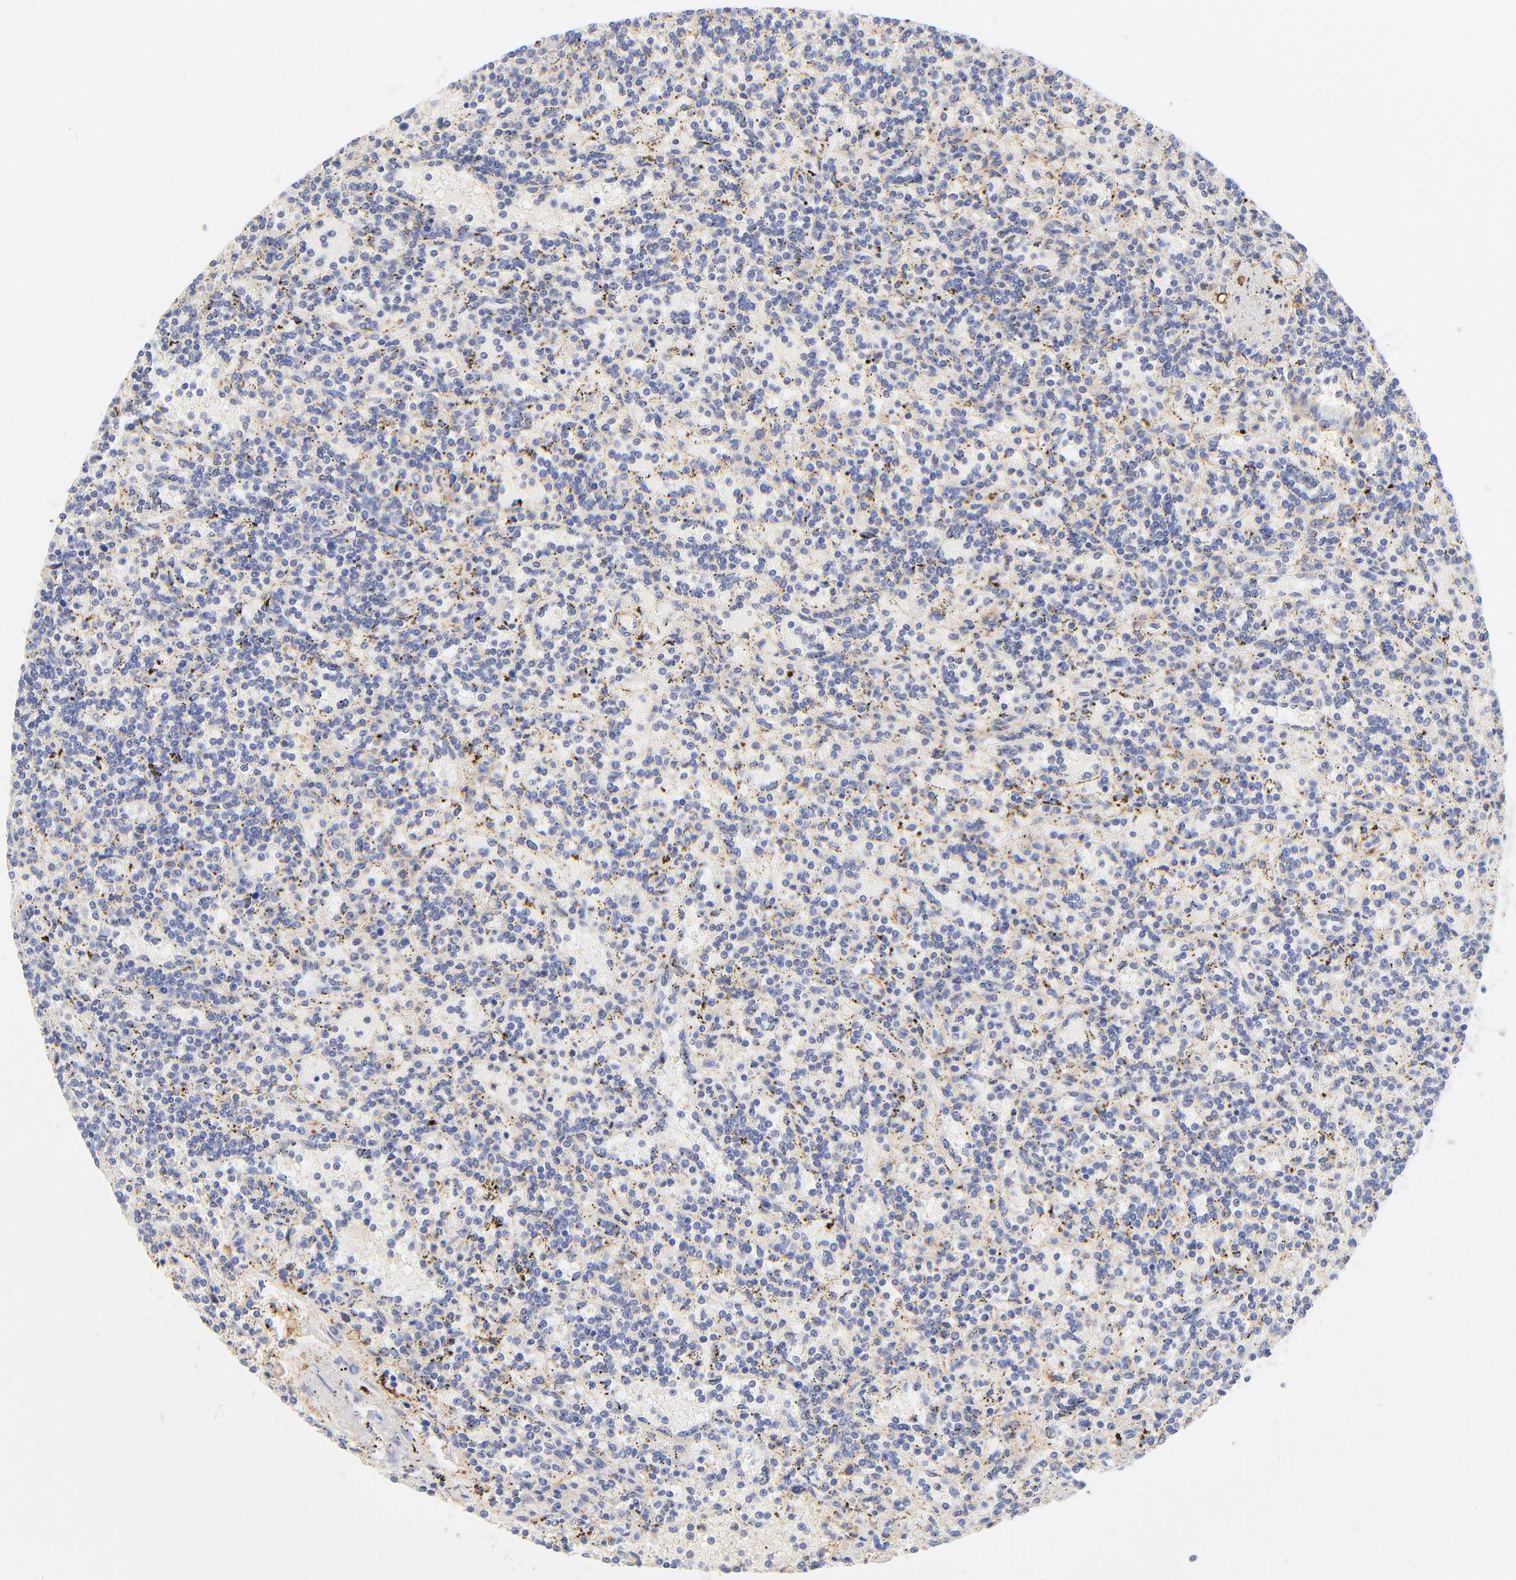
{"staining": {"intensity": "weak", "quantity": "25%-75%", "location": "cytoplasmic/membranous"}, "tissue": "lymphoma", "cell_type": "Tumor cells", "image_type": "cancer", "snomed": [{"axis": "morphology", "description": "Malignant lymphoma, non-Hodgkin's type, Low grade"}, {"axis": "topography", "description": "Spleen"}], "caption": "Immunohistochemical staining of malignant lymphoma, non-Hodgkin's type (low-grade) exhibits low levels of weak cytoplasmic/membranous positivity in approximately 25%-75% of tumor cells.", "gene": "MDGA2", "patient": {"sex": "male", "age": 73}}